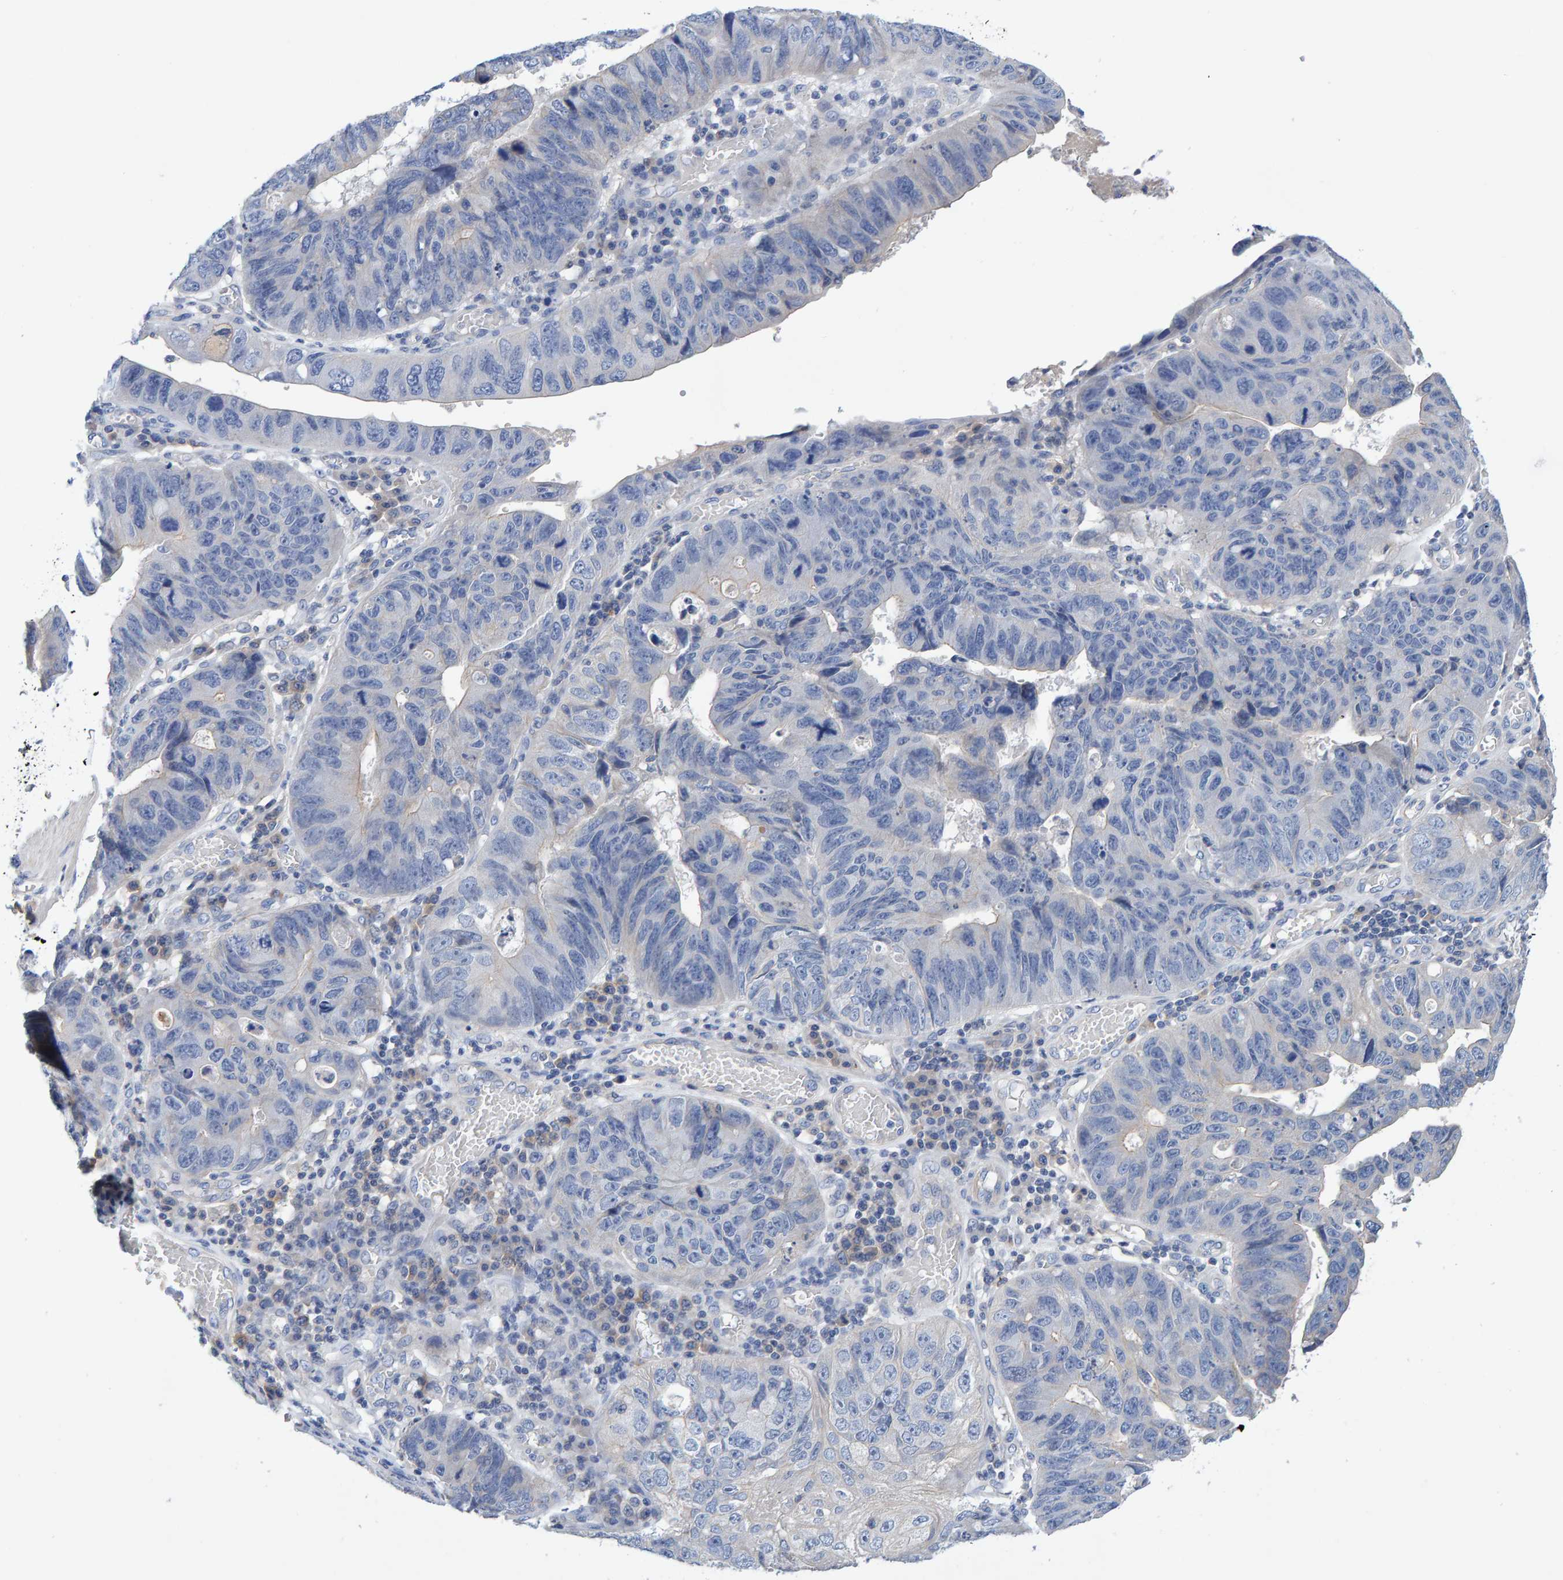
{"staining": {"intensity": "negative", "quantity": "none", "location": "none"}, "tissue": "stomach cancer", "cell_type": "Tumor cells", "image_type": "cancer", "snomed": [{"axis": "morphology", "description": "Adenocarcinoma, NOS"}, {"axis": "topography", "description": "Stomach"}], "caption": "The image demonstrates no significant positivity in tumor cells of stomach cancer (adenocarcinoma).", "gene": "EFR3A", "patient": {"sex": "male", "age": 59}}